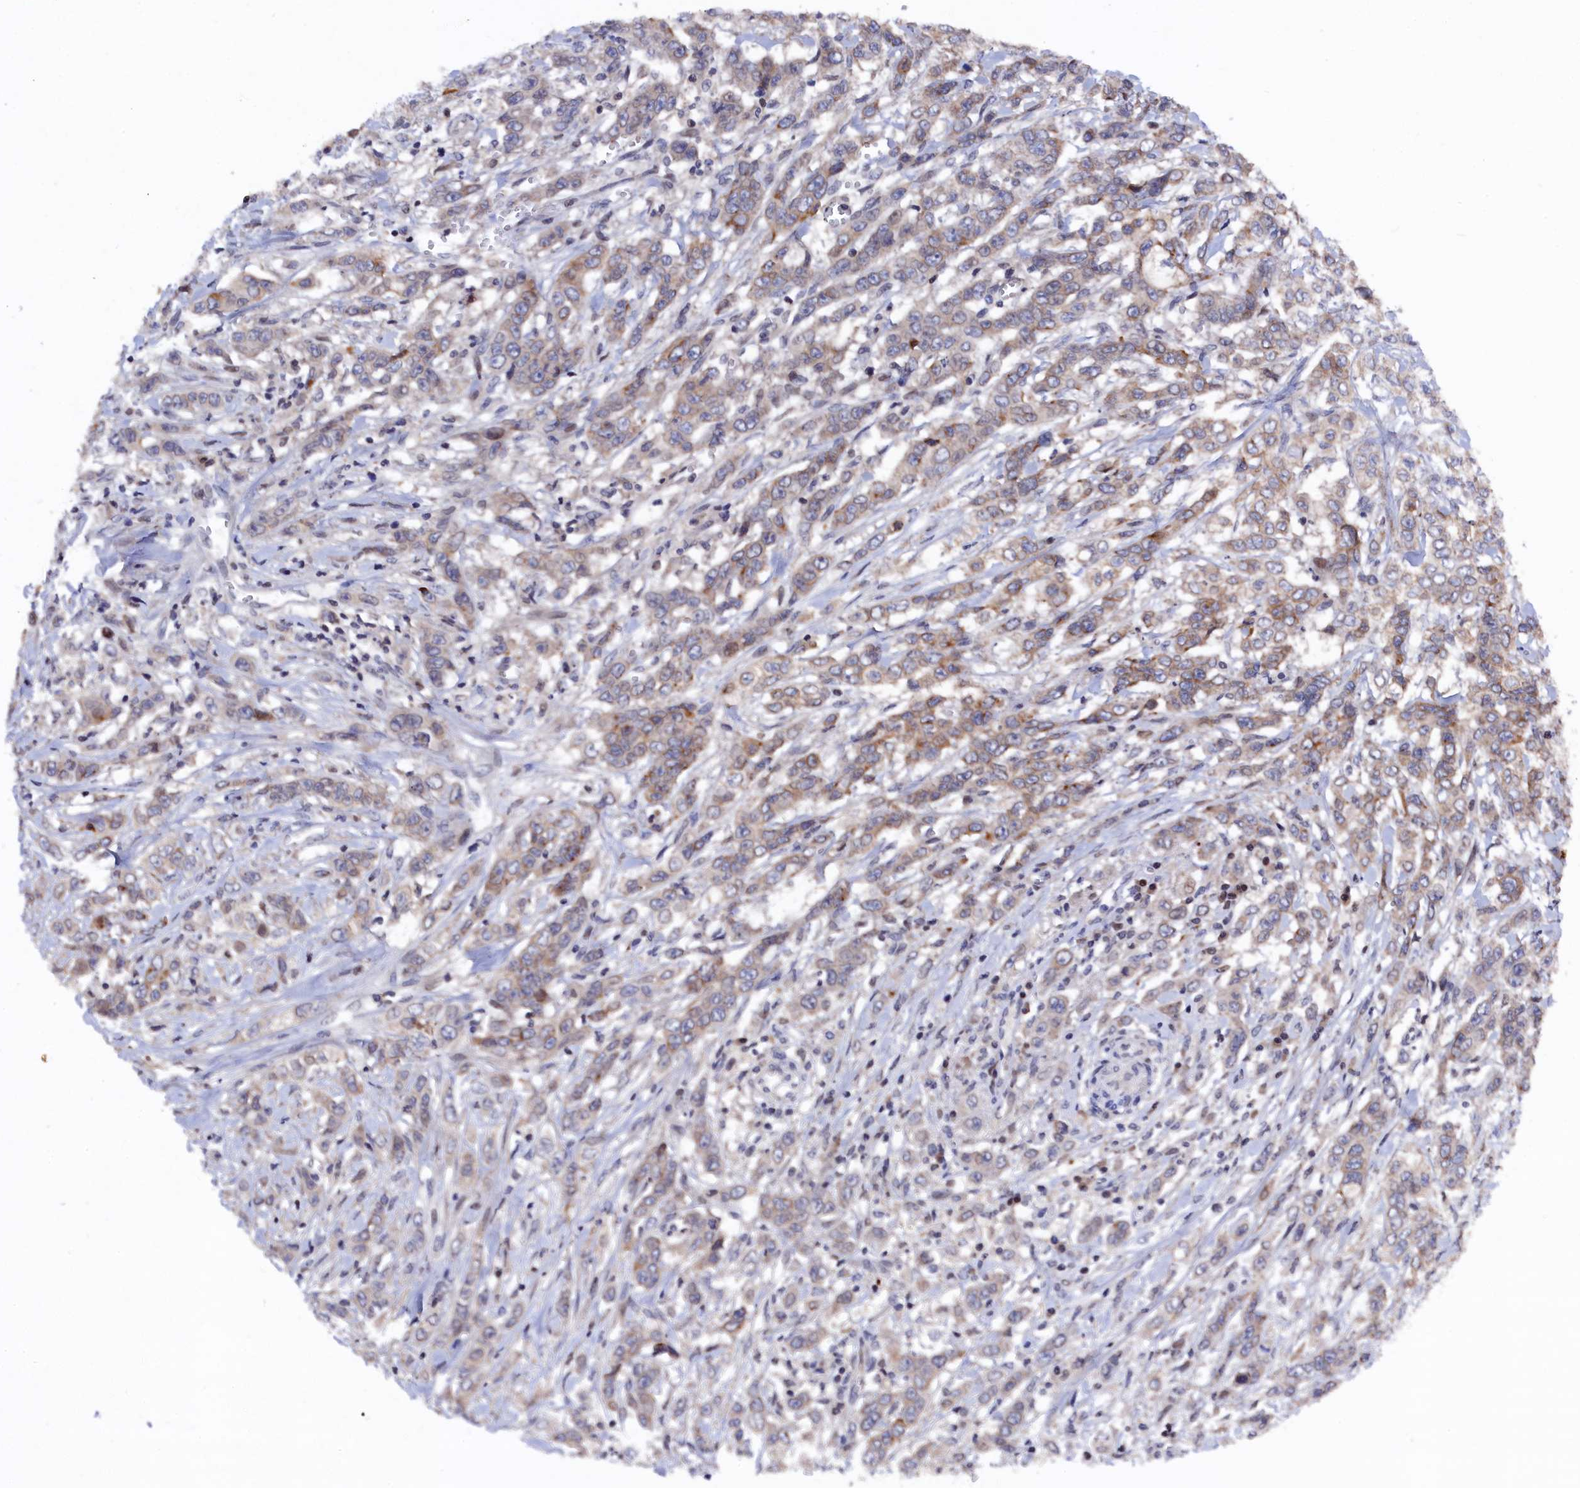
{"staining": {"intensity": "moderate", "quantity": "<25%", "location": "cytoplasmic/membranous"}, "tissue": "stomach cancer", "cell_type": "Tumor cells", "image_type": "cancer", "snomed": [{"axis": "morphology", "description": "Adenocarcinoma, NOS"}, {"axis": "topography", "description": "Stomach, upper"}], "caption": "Protein expression analysis of human adenocarcinoma (stomach) reveals moderate cytoplasmic/membranous staining in about <25% of tumor cells. Using DAB (3,3'-diaminobenzidine) (brown) and hematoxylin (blue) stains, captured at high magnification using brightfield microscopy.", "gene": "TMC5", "patient": {"sex": "male", "age": 62}}